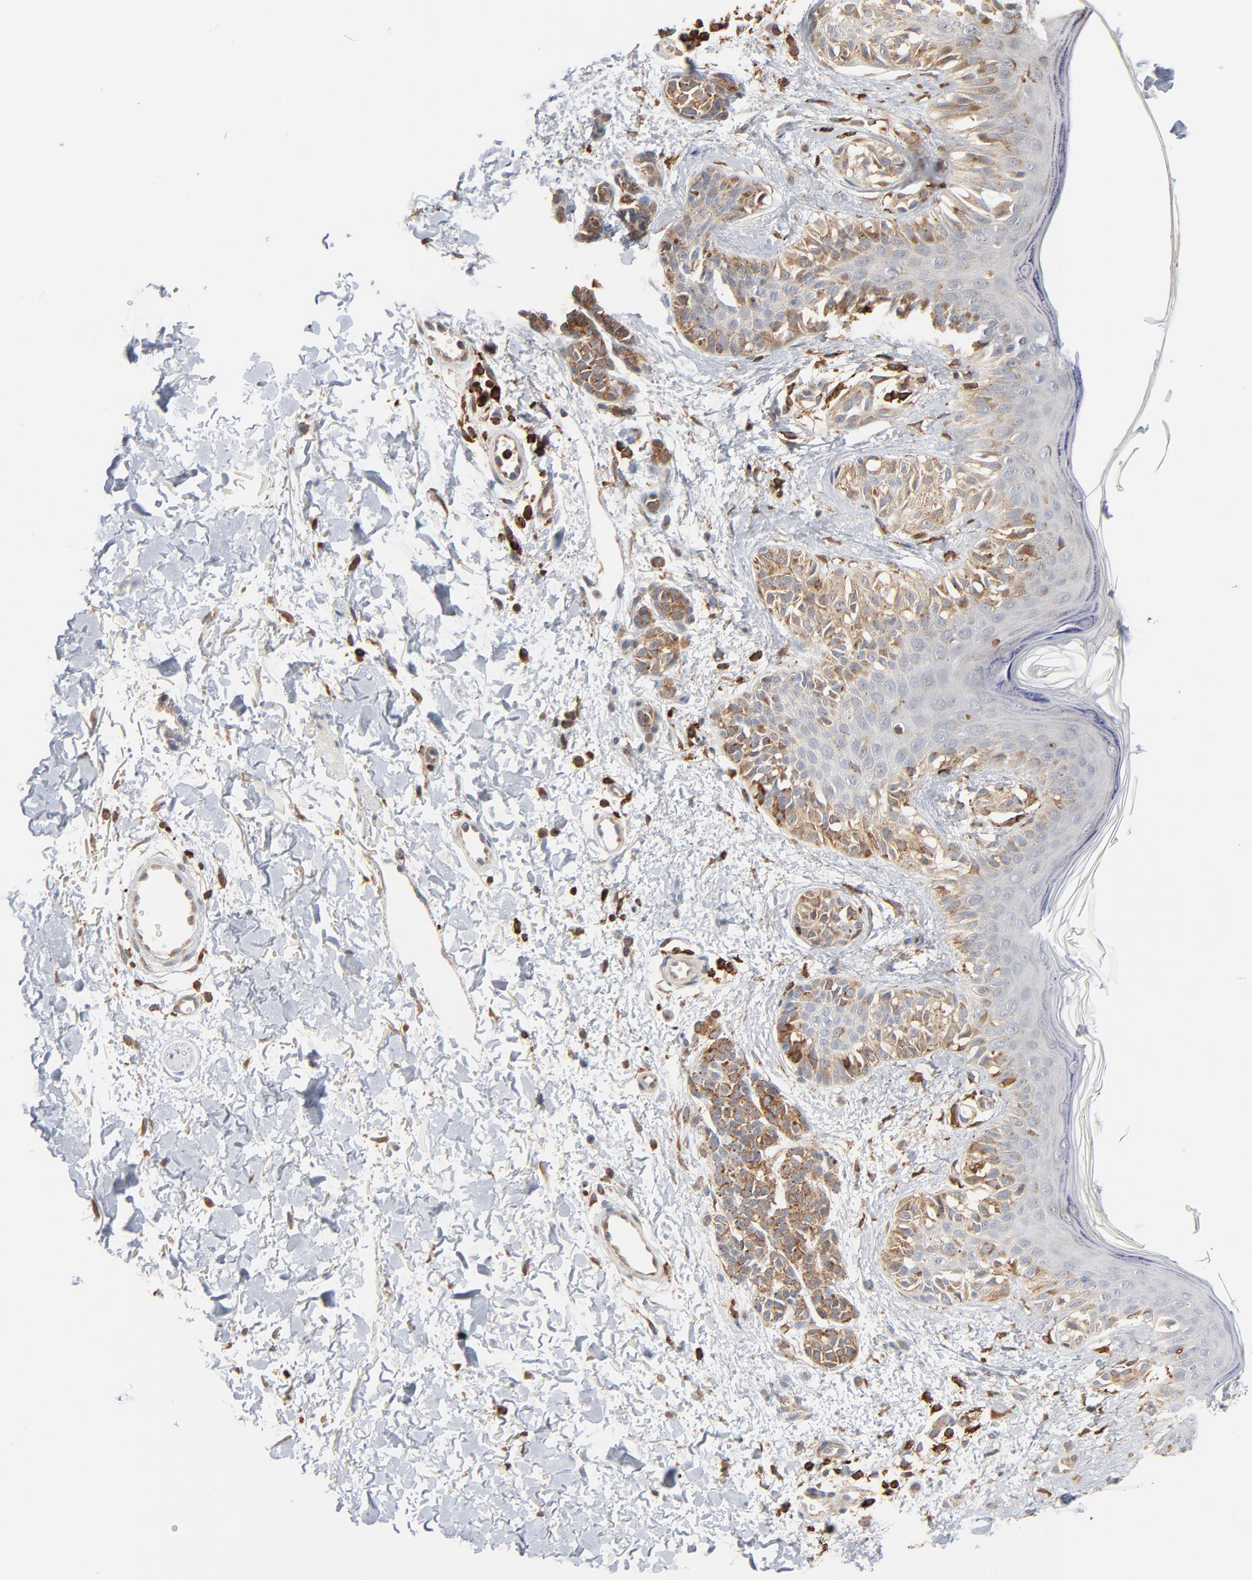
{"staining": {"intensity": "weak", "quantity": ">75%", "location": "cytoplasmic/membranous"}, "tissue": "melanoma", "cell_type": "Tumor cells", "image_type": "cancer", "snomed": [{"axis": "morphology", "description": "Normal tissue, NOS"}, {"axis": "morphology", "description": "Malignant melanoma, NOS"}, {"axis": "topography", "description": "Skin"}], "caption": "This is a photomicrograph of IHC staining of malignant melanoma, which shows weak staining in the cytoplasmic/membranous of tumor cells.", "gene": "SH3KBP1", "patient": {"sex": "male", "age": 83}}